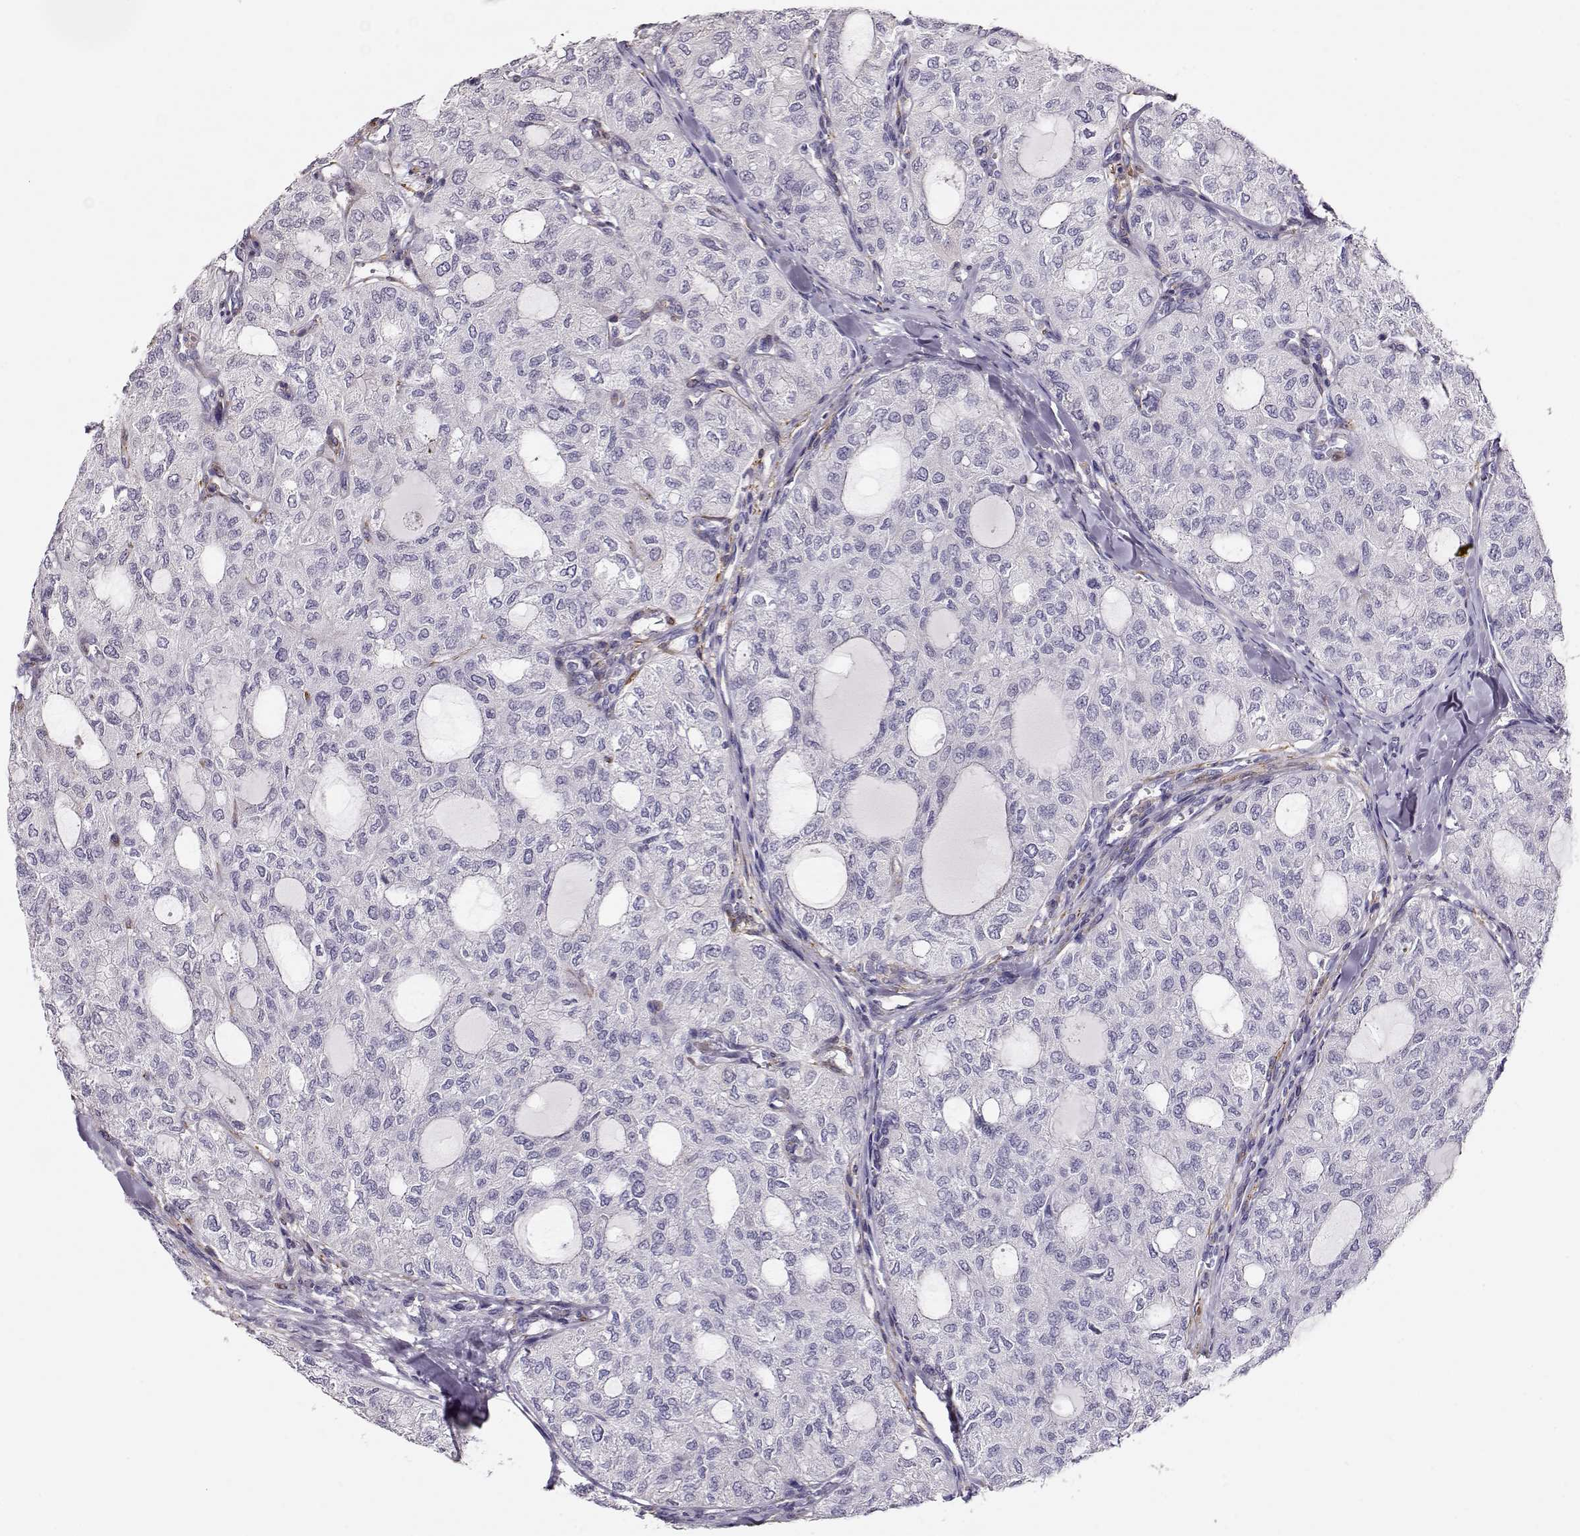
{"staining": {"intensity": "negative", "quantity": "none", "location": "none"}, "tissue": "thyroid cancer", "cell_type": "Tumor cells", "image_type": "cancer", "snomed": [{"axis": "morphology", "description": "Follicular adenoma carcinoma, NOS"}, {"axis": "topography", "description": "Thyroid gland"}], "caption": "Photomicrograph shows no protein positivity in tumor cells of thyroid cancer tissue.", "gene": "RBM44", "patient": {"sex": "male", "age": 75}}